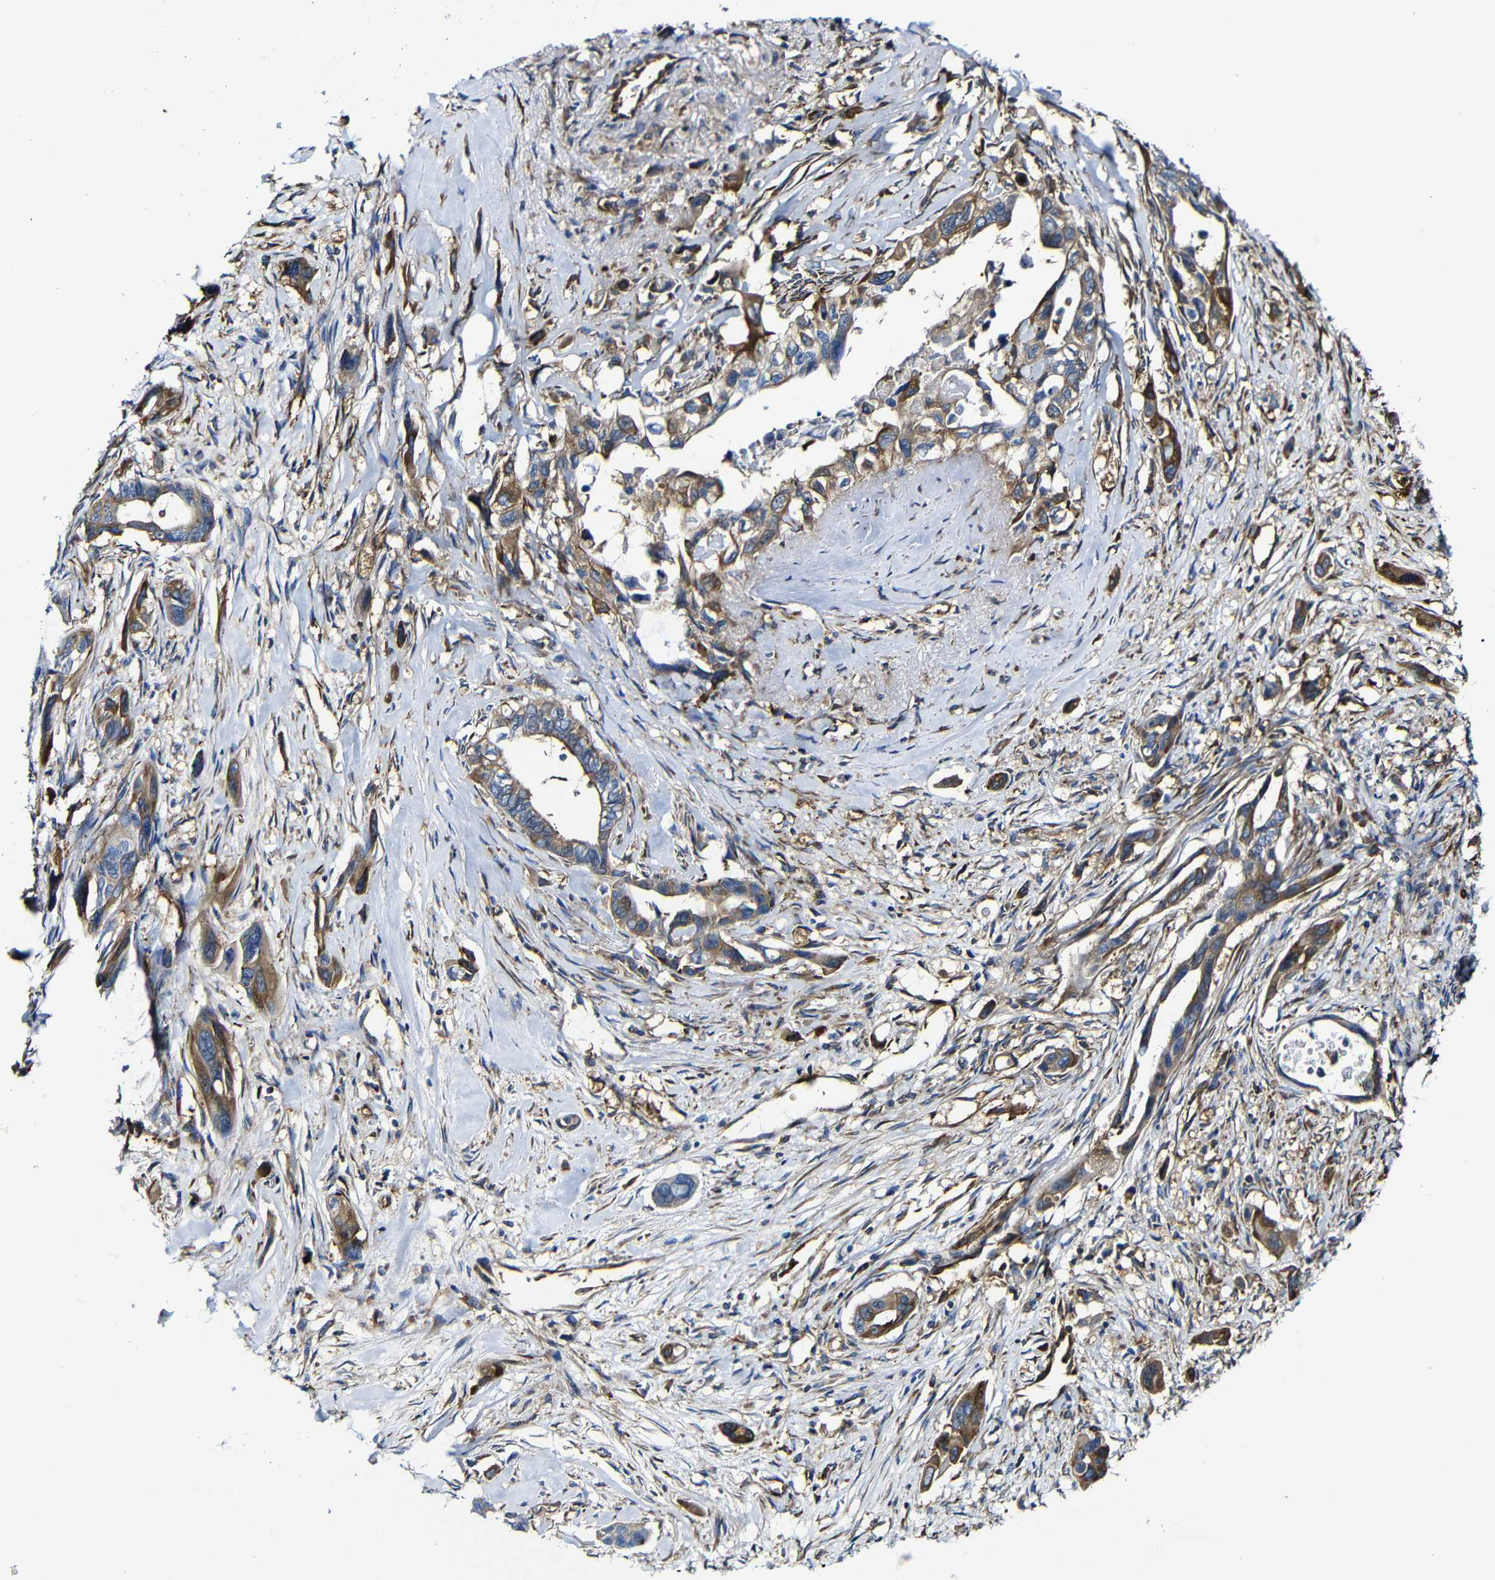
{"staining": {"intensity": "moderate", "quantity": ">75%", "location": "cytoplasmic/membranous"}, "tissue": "pancreatic cancer", "cell_type": "Tumor cells", "image_type": "cancer", "snomed": [{"axis": "morphology", "description": "Adenocarcinoma, NOS"}, {"axis": "topography", "description": "Pancreas"}], "caption": "Protein staining exhibits moderate cytoplasmic/membranous staining in about >75% of tumor cells in pancreatic adenocarcinoma. The protein of interest is stained brown, and the nuclei are stained in blue (DAB (3,3'-diaminobenzidine) IHC with brightfield microscopy, high magnification).", "gene": "MSN", "patient": {"sex": "male", "age": 73}}